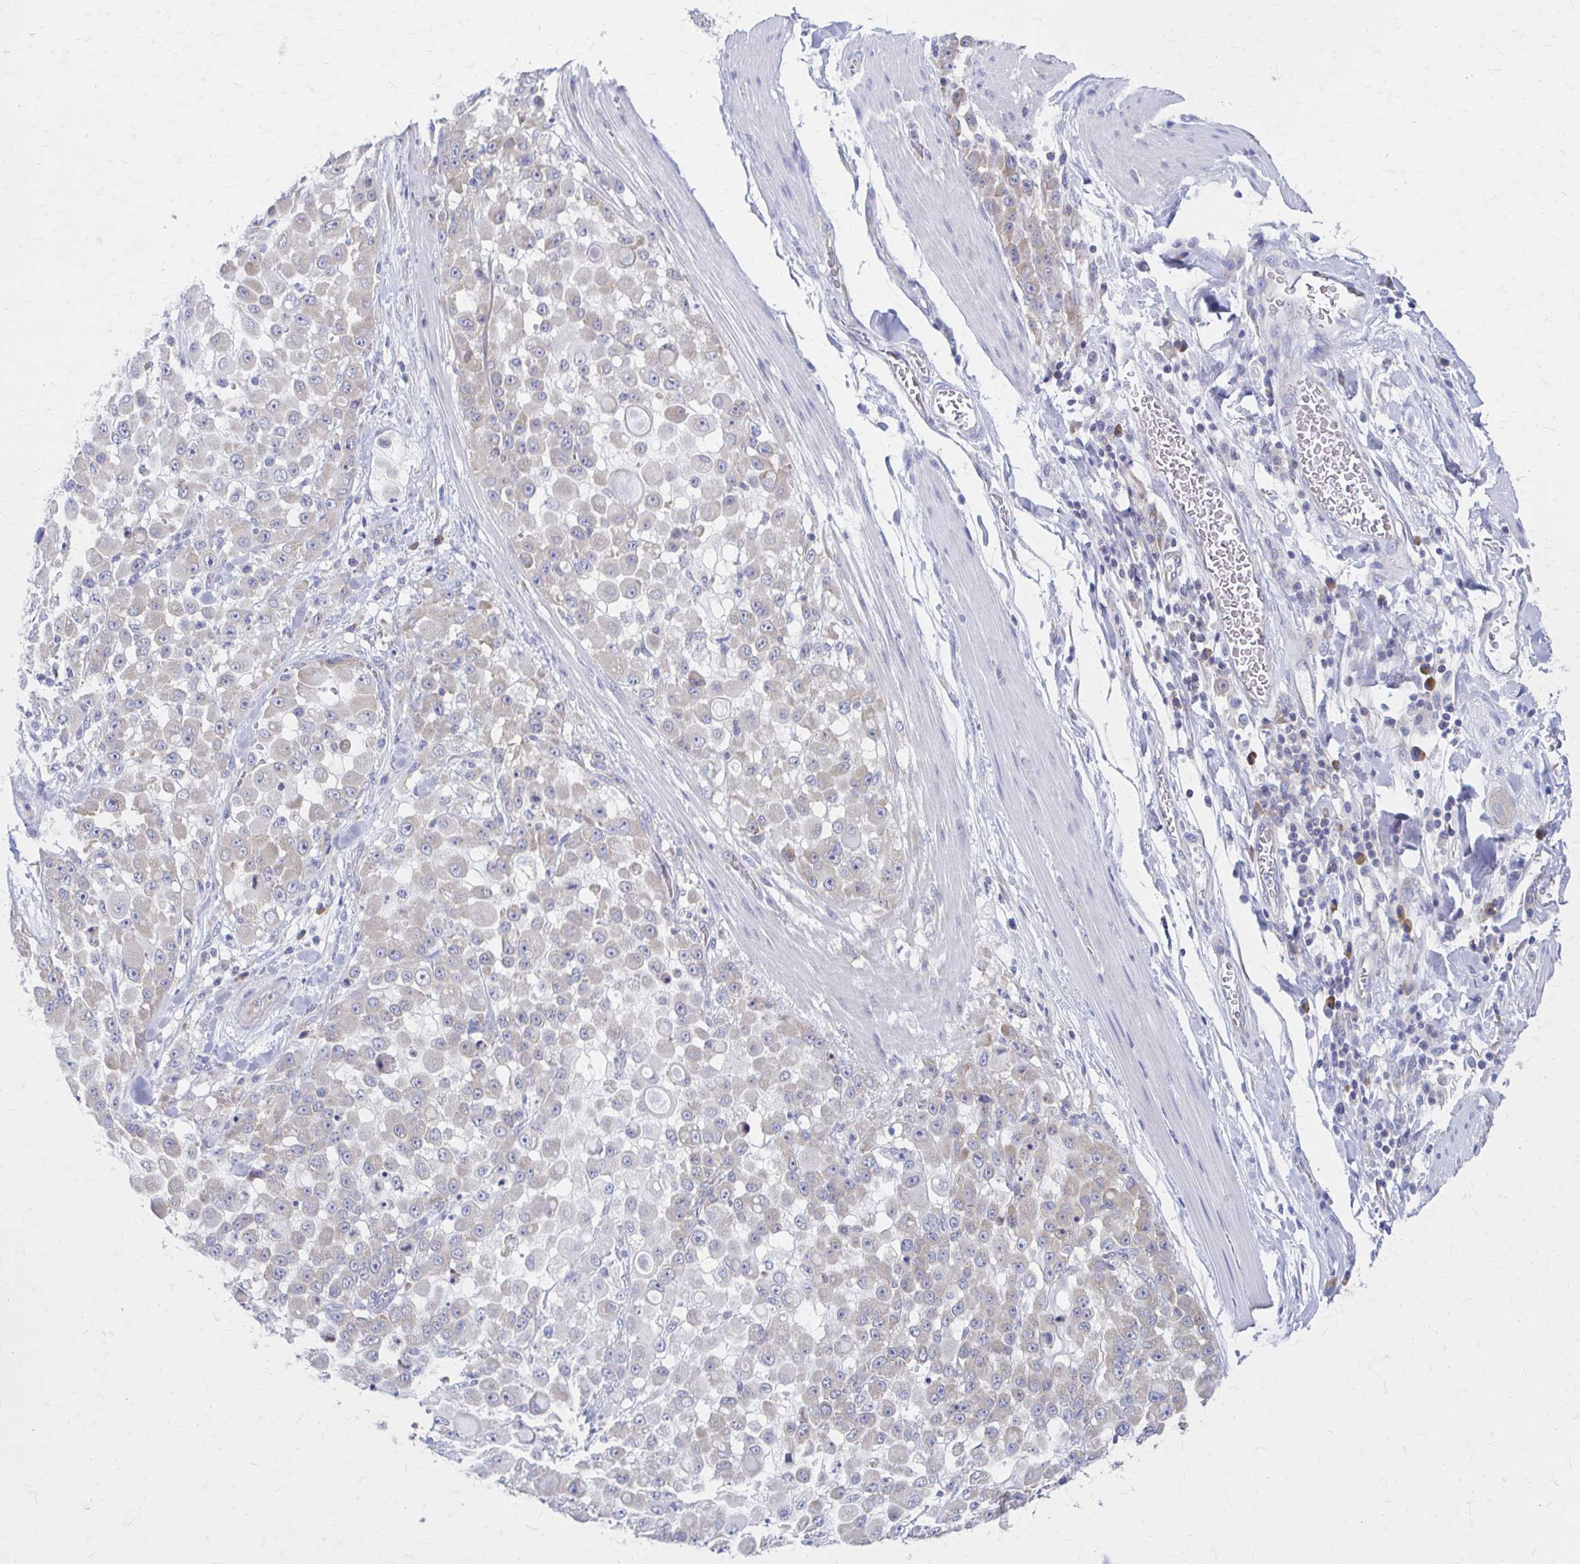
{"staining": {"intensity": "negative", "quantity": "none", "location": "none"}, "tissue": "stomach cancer", "cell_type": "Tumor cells", "image_type": "cancer", "snomed": [{"axis": "morphology", "description": "Adenocarcinoma, NOS"}, {"axis": "topography", "description": "Stomach"}], "caption": "High power microscopy image of an immunohistochemistry image of stomach adenocarcinoma, revealing no significant staining in tumor cells.", "gene": "RPL27A", "patient": {"sex": "female", "age": 76}}